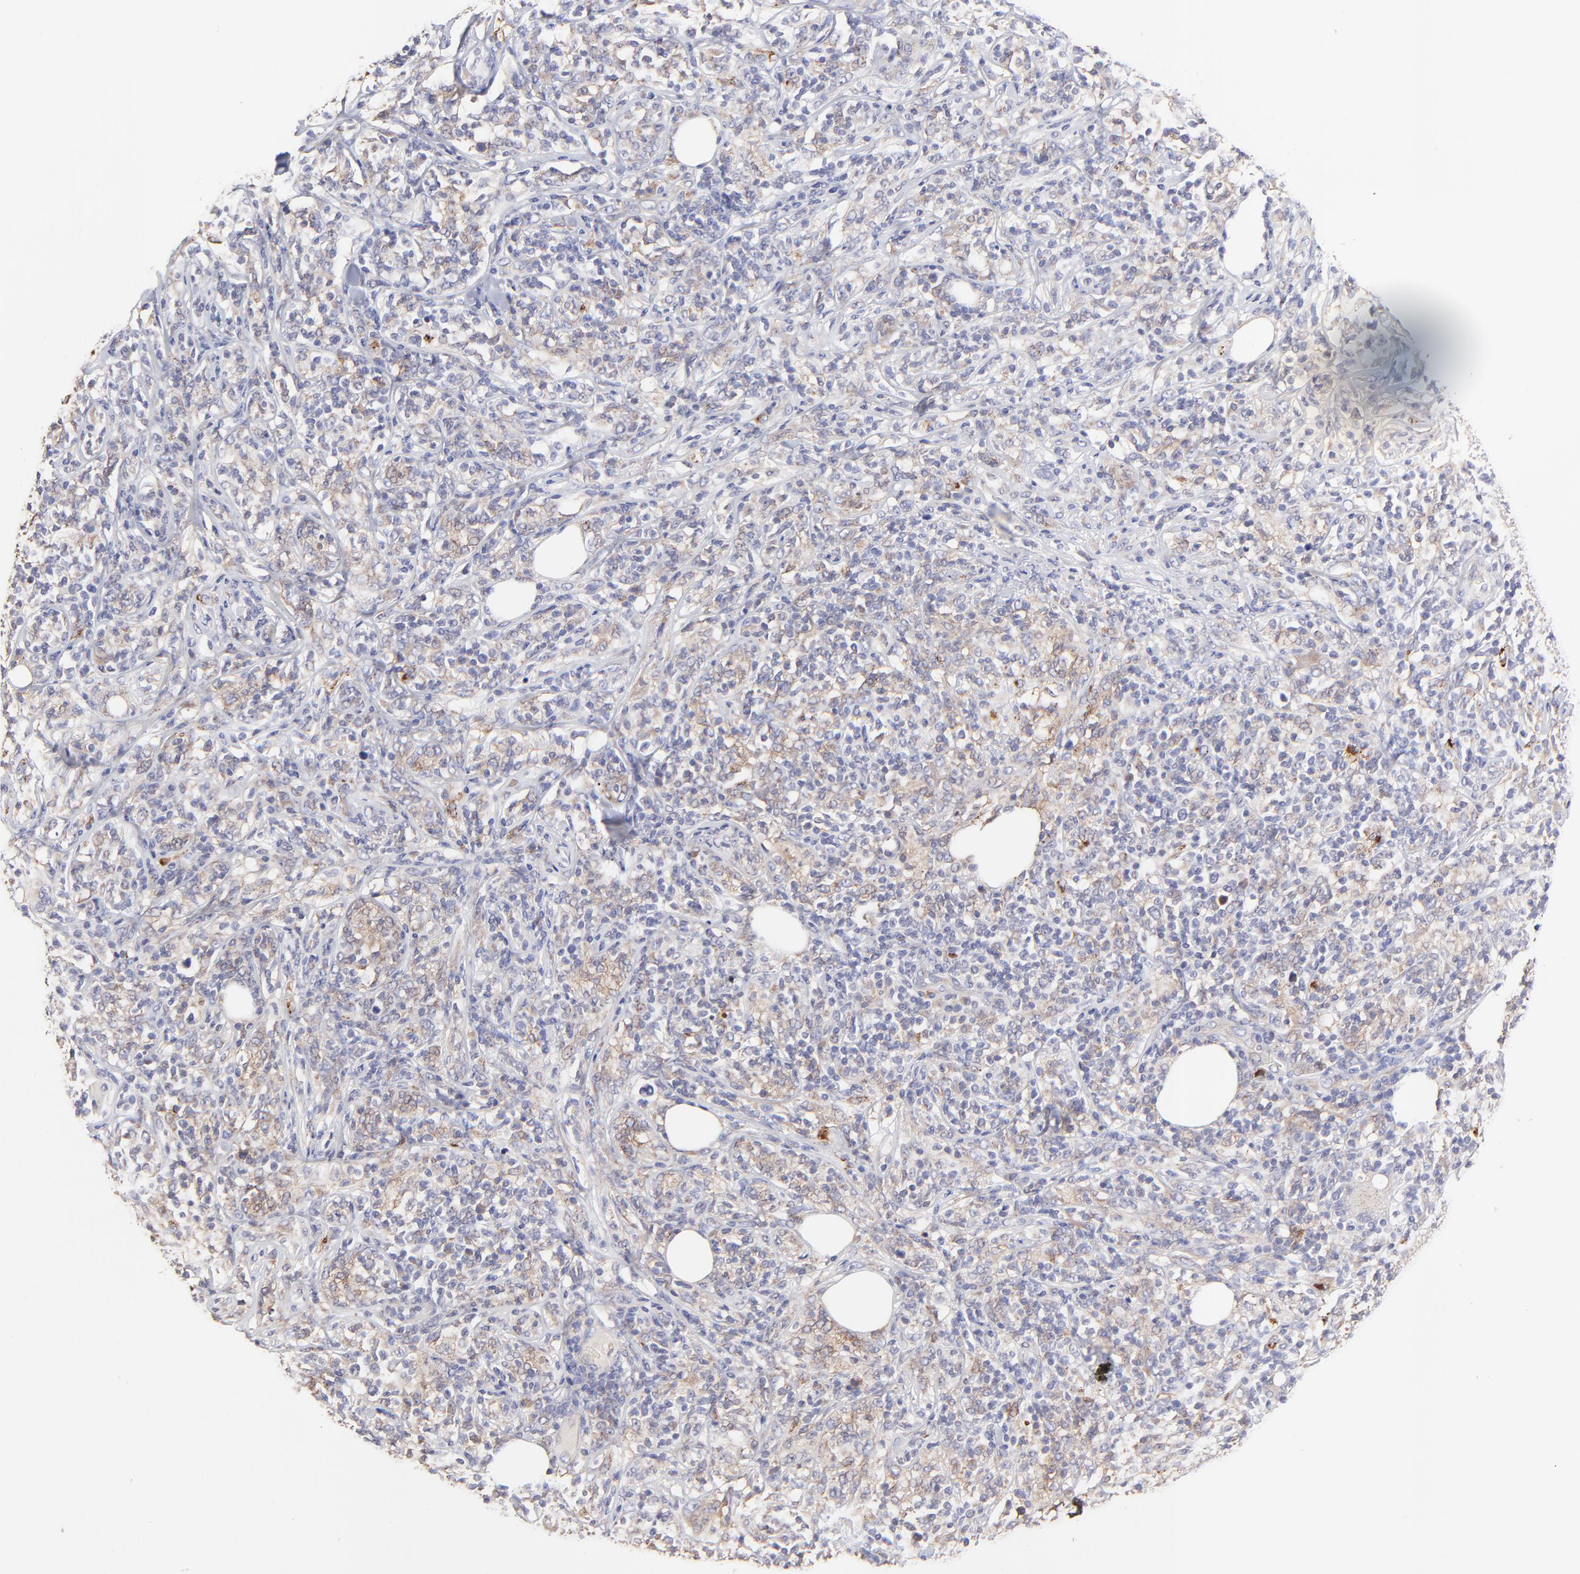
{"staining": {"intensity": "weak", "quantity": "25%-75%", "location": "cytoplasmic/membranous"}, "tissue": "lymphoma", "cell_type": "Tumor cells", "image_type": "cancer", "snomed": [{"axis": "morphology", "description": "Malignant lymphoma, non-Hodgkin's type, High grade"}, {"axis": "topography", "description": "Lymph node"}], "caption": "The image displays immunohistochemical staining of lymphoma. There is weak cytoplasmic/membranous expression is appreciated in approximately 25%-75% of tumor cells.", "gene": "GCSAM", "patient": {"sex": "female", "age": 84}}